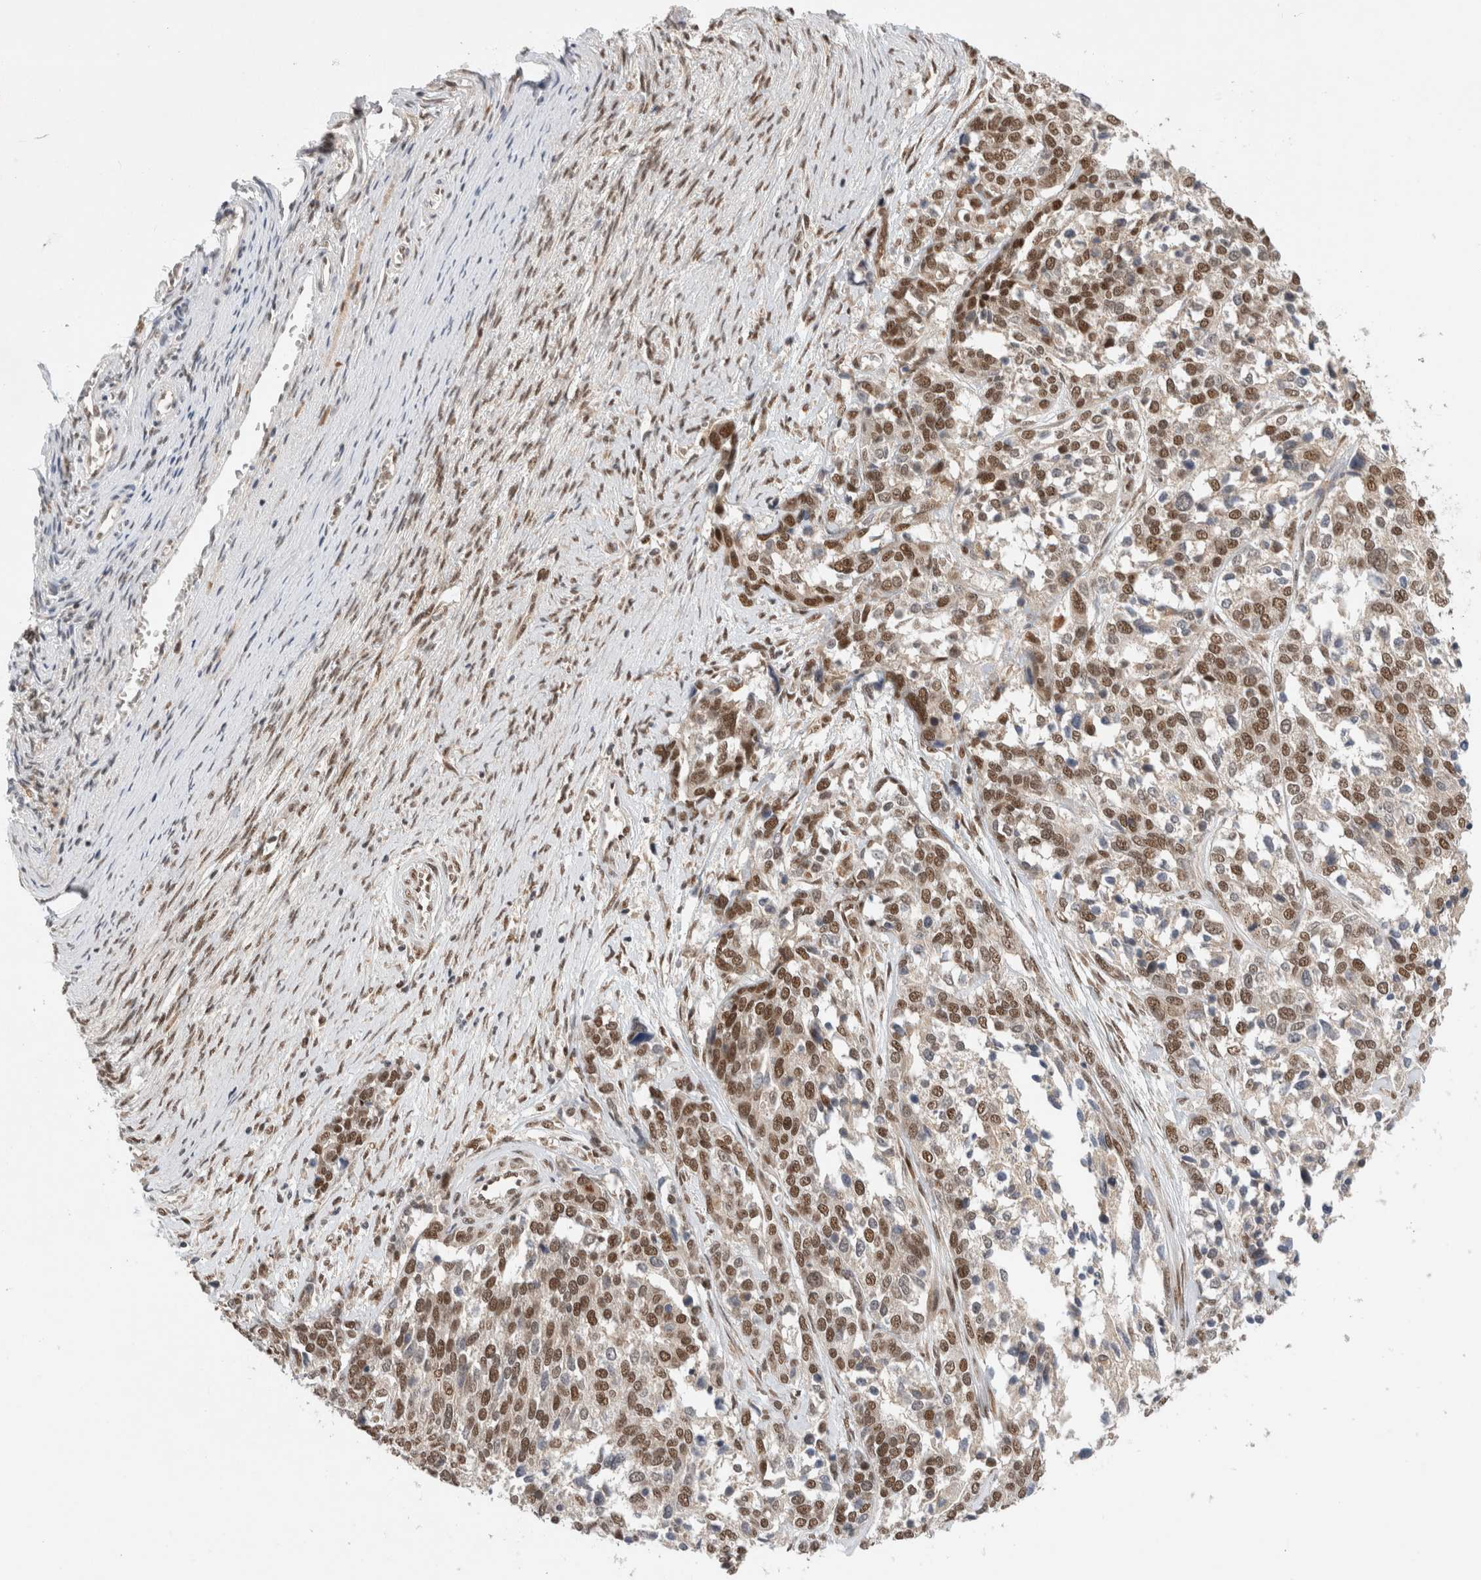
{"staining": {"intensity": "moderate", "quantity": ">75%", "location": "nuclear"}, "tissue": "ovarian cancer", "cell_type": "Tumor cells", "image_type": "cancer", "snomed": [{"axis": "morphology", "description": "Cystadenocarcinoma, serous, NOS"}, {"axis": "topography", "description": "Ovary"}], "caption": "Protein expression by IHC shows moderate nuclear positivity in about >75% of tumor cells in ovarian cancer.", "gene": "NCAPG2", "patient": {"sex": "female", "age": 44}}